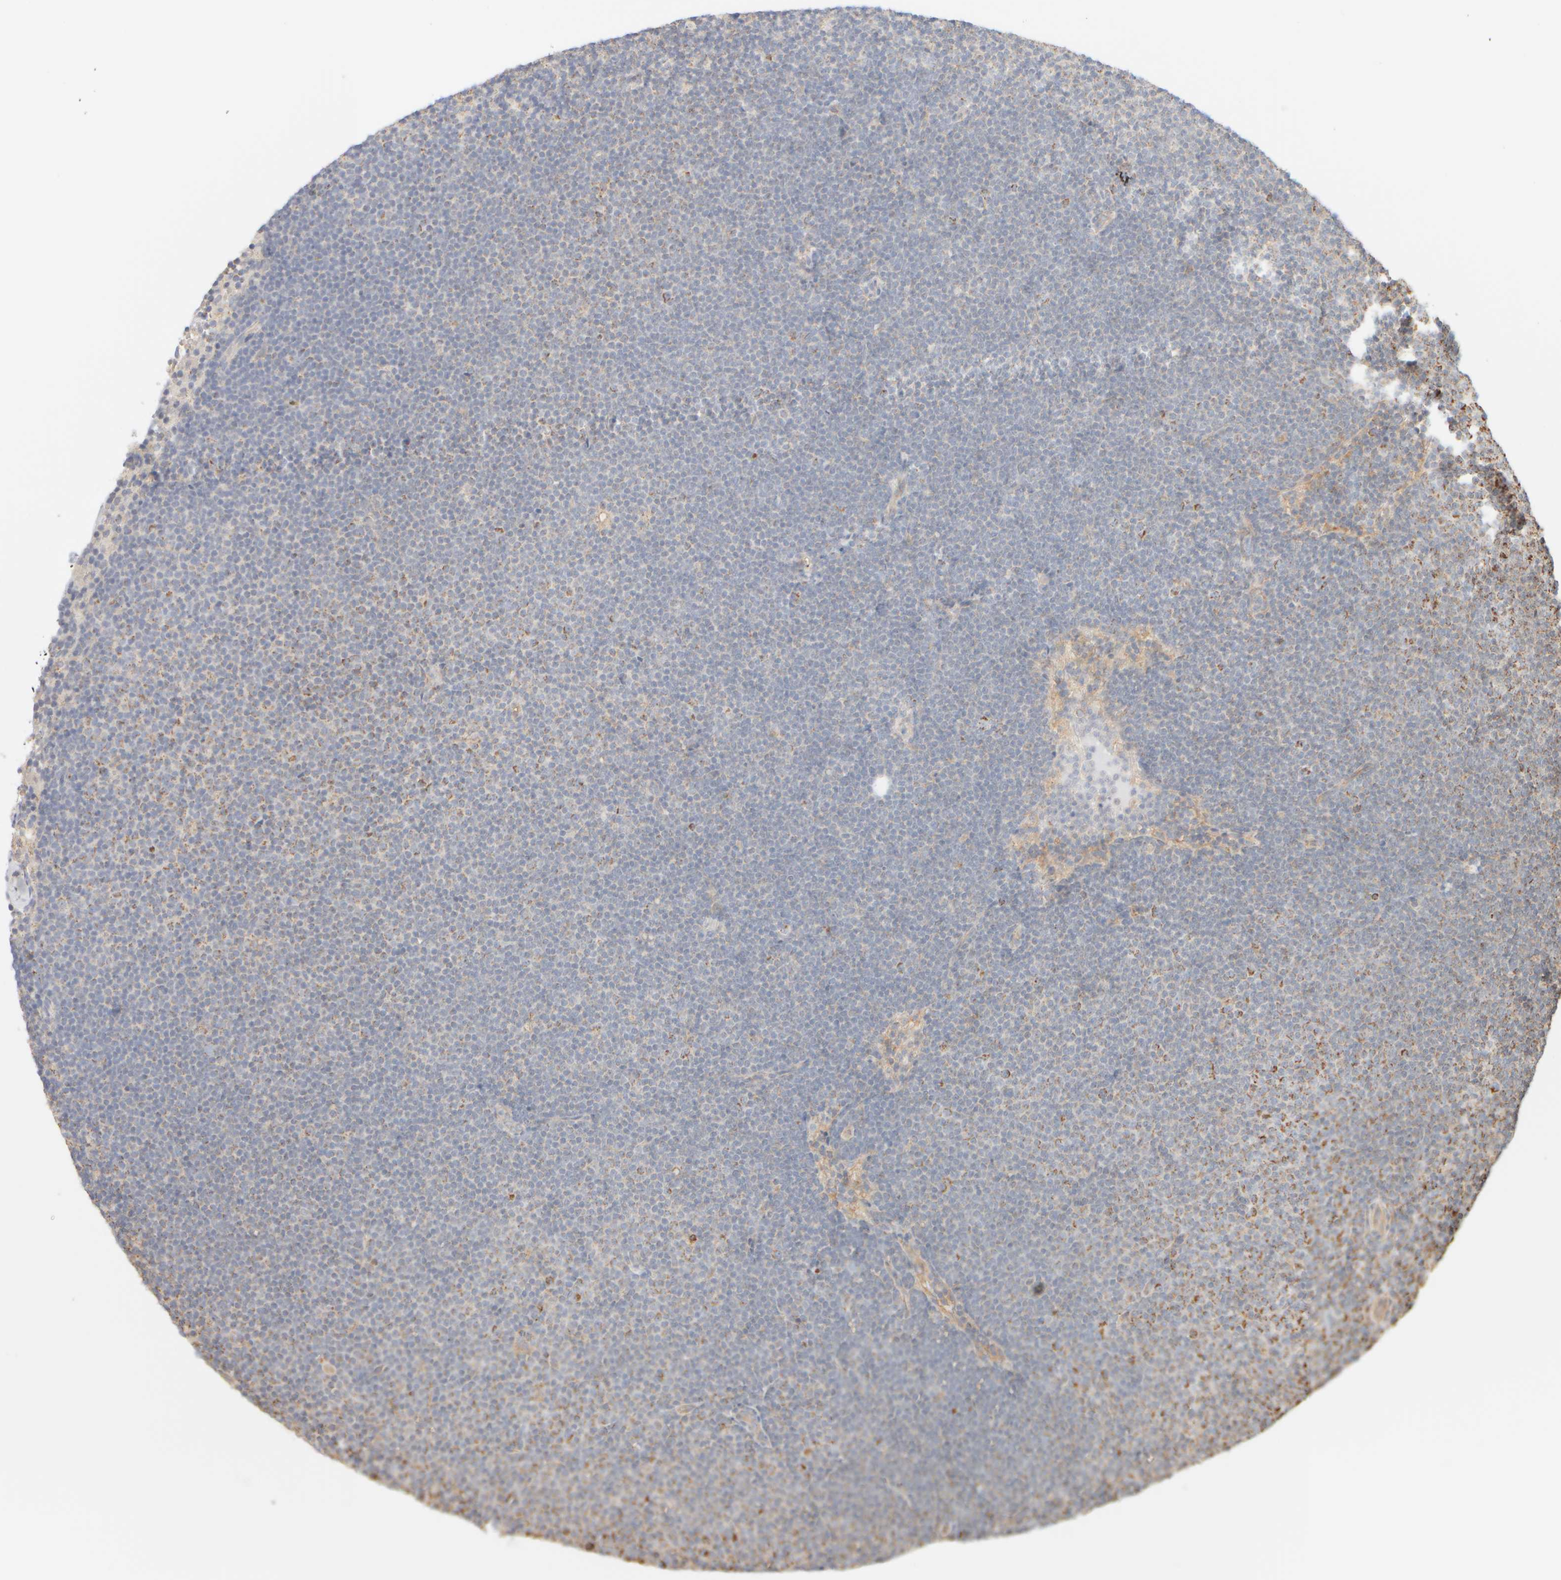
{"staining": {"intensity": "moderate", "quantity": "<25%", "location": "cytoplasmic/membranous"}, "tissue": "lymphoma", "cell_type": "Tumor cells", "image_type": "cancer", "snomed": [{"axis": "morphology", "description": "Malignant lymphoma, non-Hodgkin's type, Low grade"}, {"axis": "topography", "description": "Lymph node"}], "caption": "Approximately <25% of tumor cells in human low-grade malignant lymphoma, non-Hodgkin's type reveal moderate cytoplasmic/membranous protein staining as visualized by brown immunohistochemical staining.", "gene": "APBB2", "patient": {"sex": "female", "age": 53}}